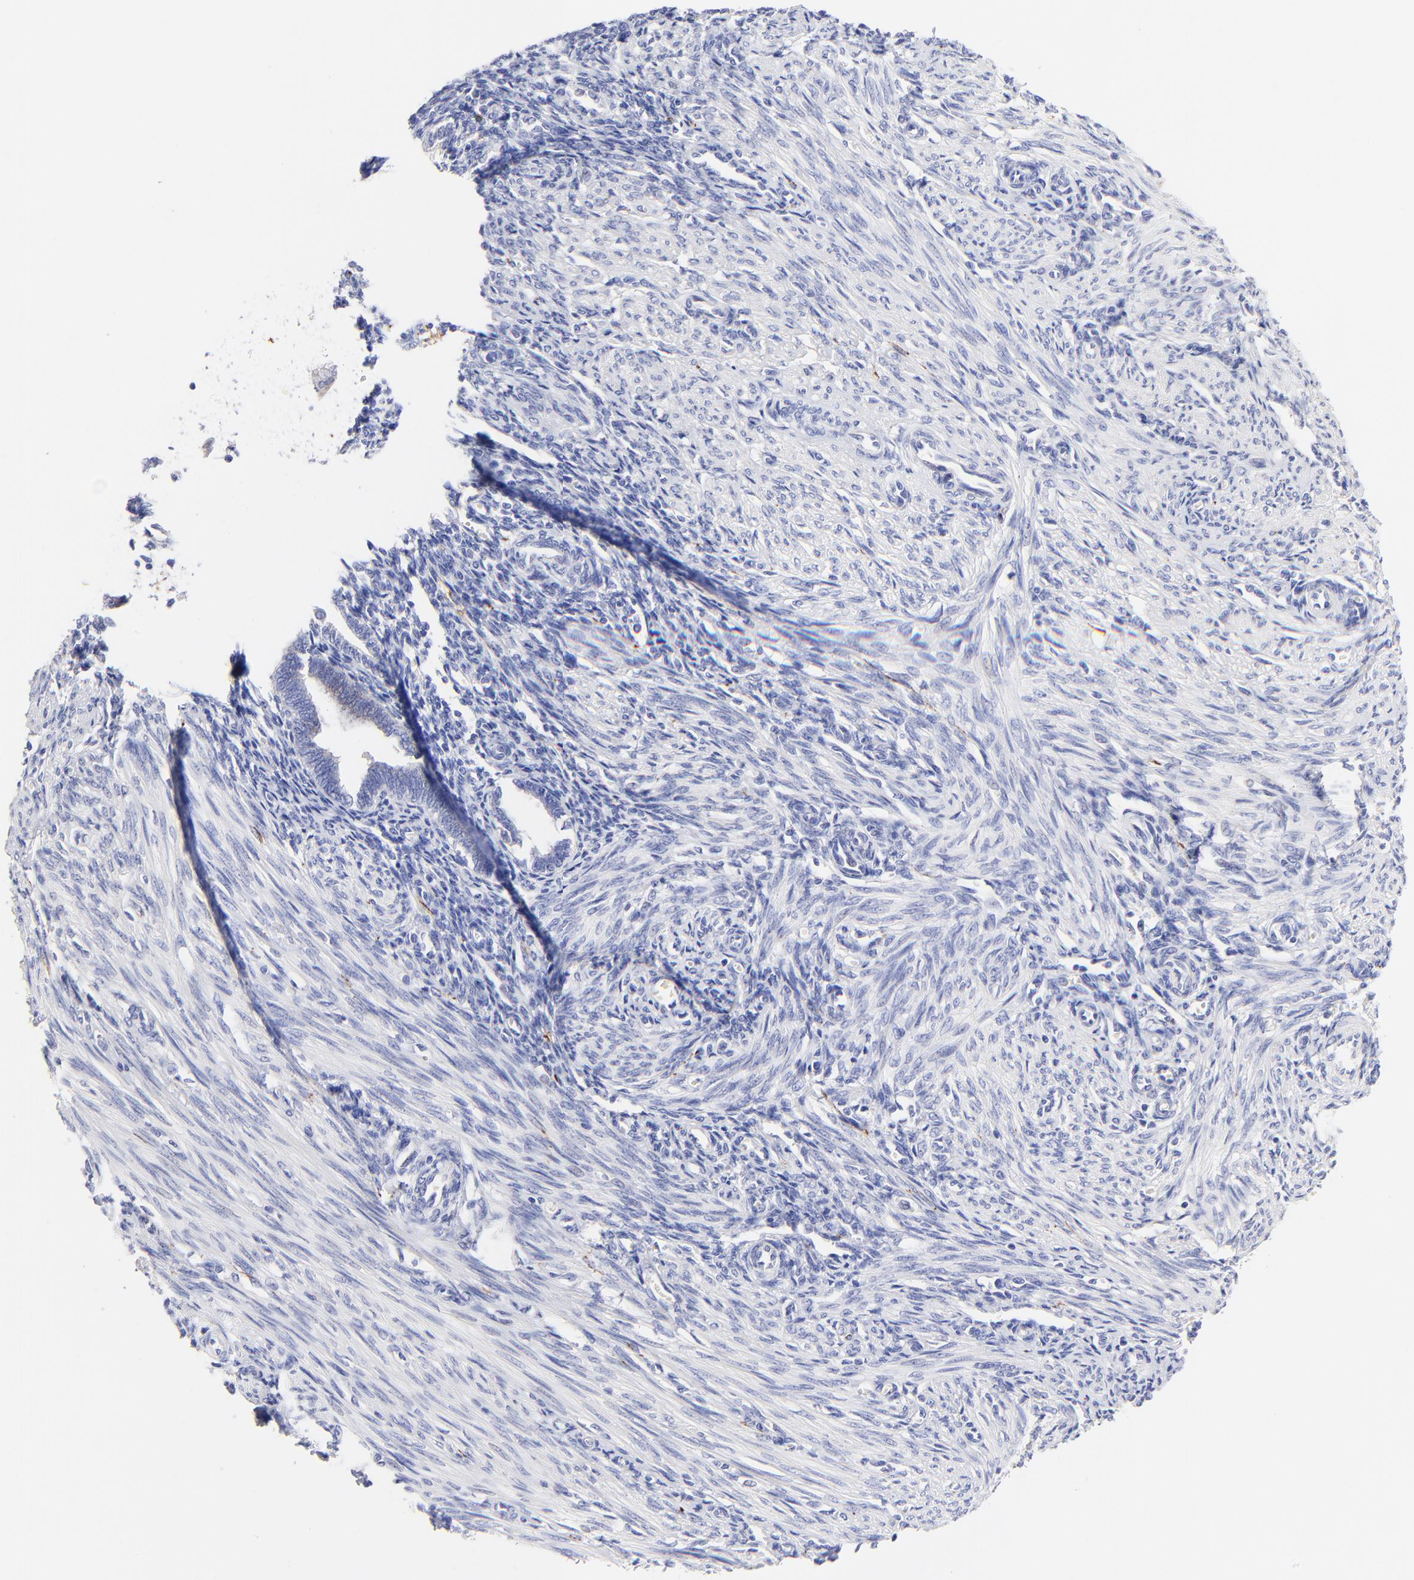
{"staining": {"intensity": "negative", "quantity": "none", "location": "none"}, "tissue": "endometrium", "cell_type": "Cells in endometrial stroma", "image_type": "normal", "snomed": [{"axis": "morphology", "description": "Normal tissue, NOS"}, {"axis": "topography", "description": "Endometrium"}], "caption": "Micrograph shows no protein expression in cells in endometrial stroma of unremarkable endometrium.", "gene": "RAB3A", "patient": {"sex": "female", "age": 27}}